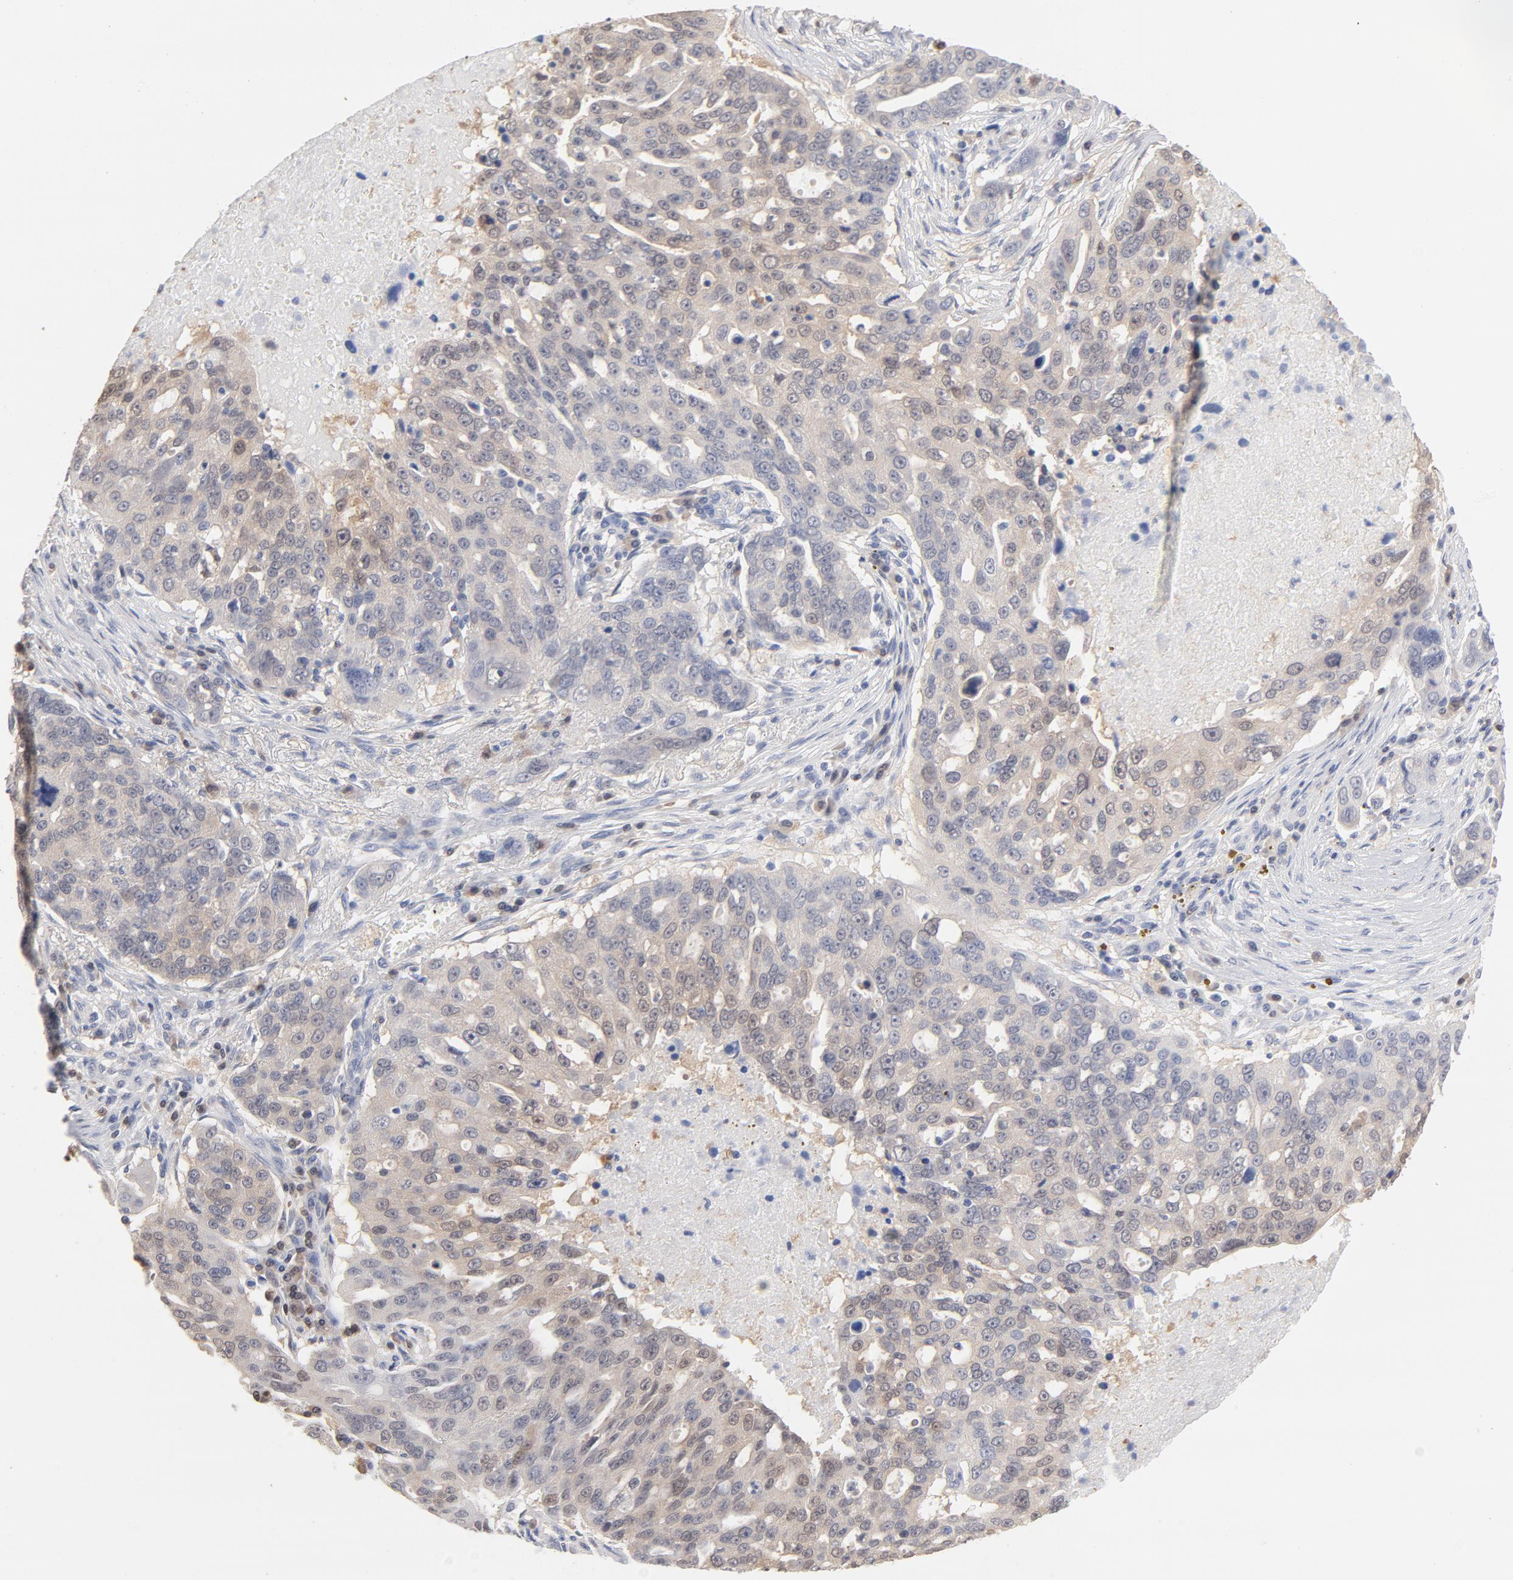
{"staining": {"intensity": "weak", "quantity": "25%-75%", "location": "cytoplasmic/membranous"}, "tissue": "ovarian cancer", "cell_type": "Tumor cells", "image_type": "cancer", "snomed": [{"axis": "morphology", "description": "Carcinoma, endometroid"}, {"axis": "topography", "description": "Ovary"}], "caption": "High-magnification brightfield microscopy of endometroid carcinoma (ovarian) stained with DAB (3,3'-diaminobenzidine) (brown) and counterstained with hematoxylin (blue). tumor cells exhibit weak cytoplasmic/membranous staining is identified in approximately25%-75% of cells.", "gene": "MIF", "patient": {"sex": "female", "age": 75}}